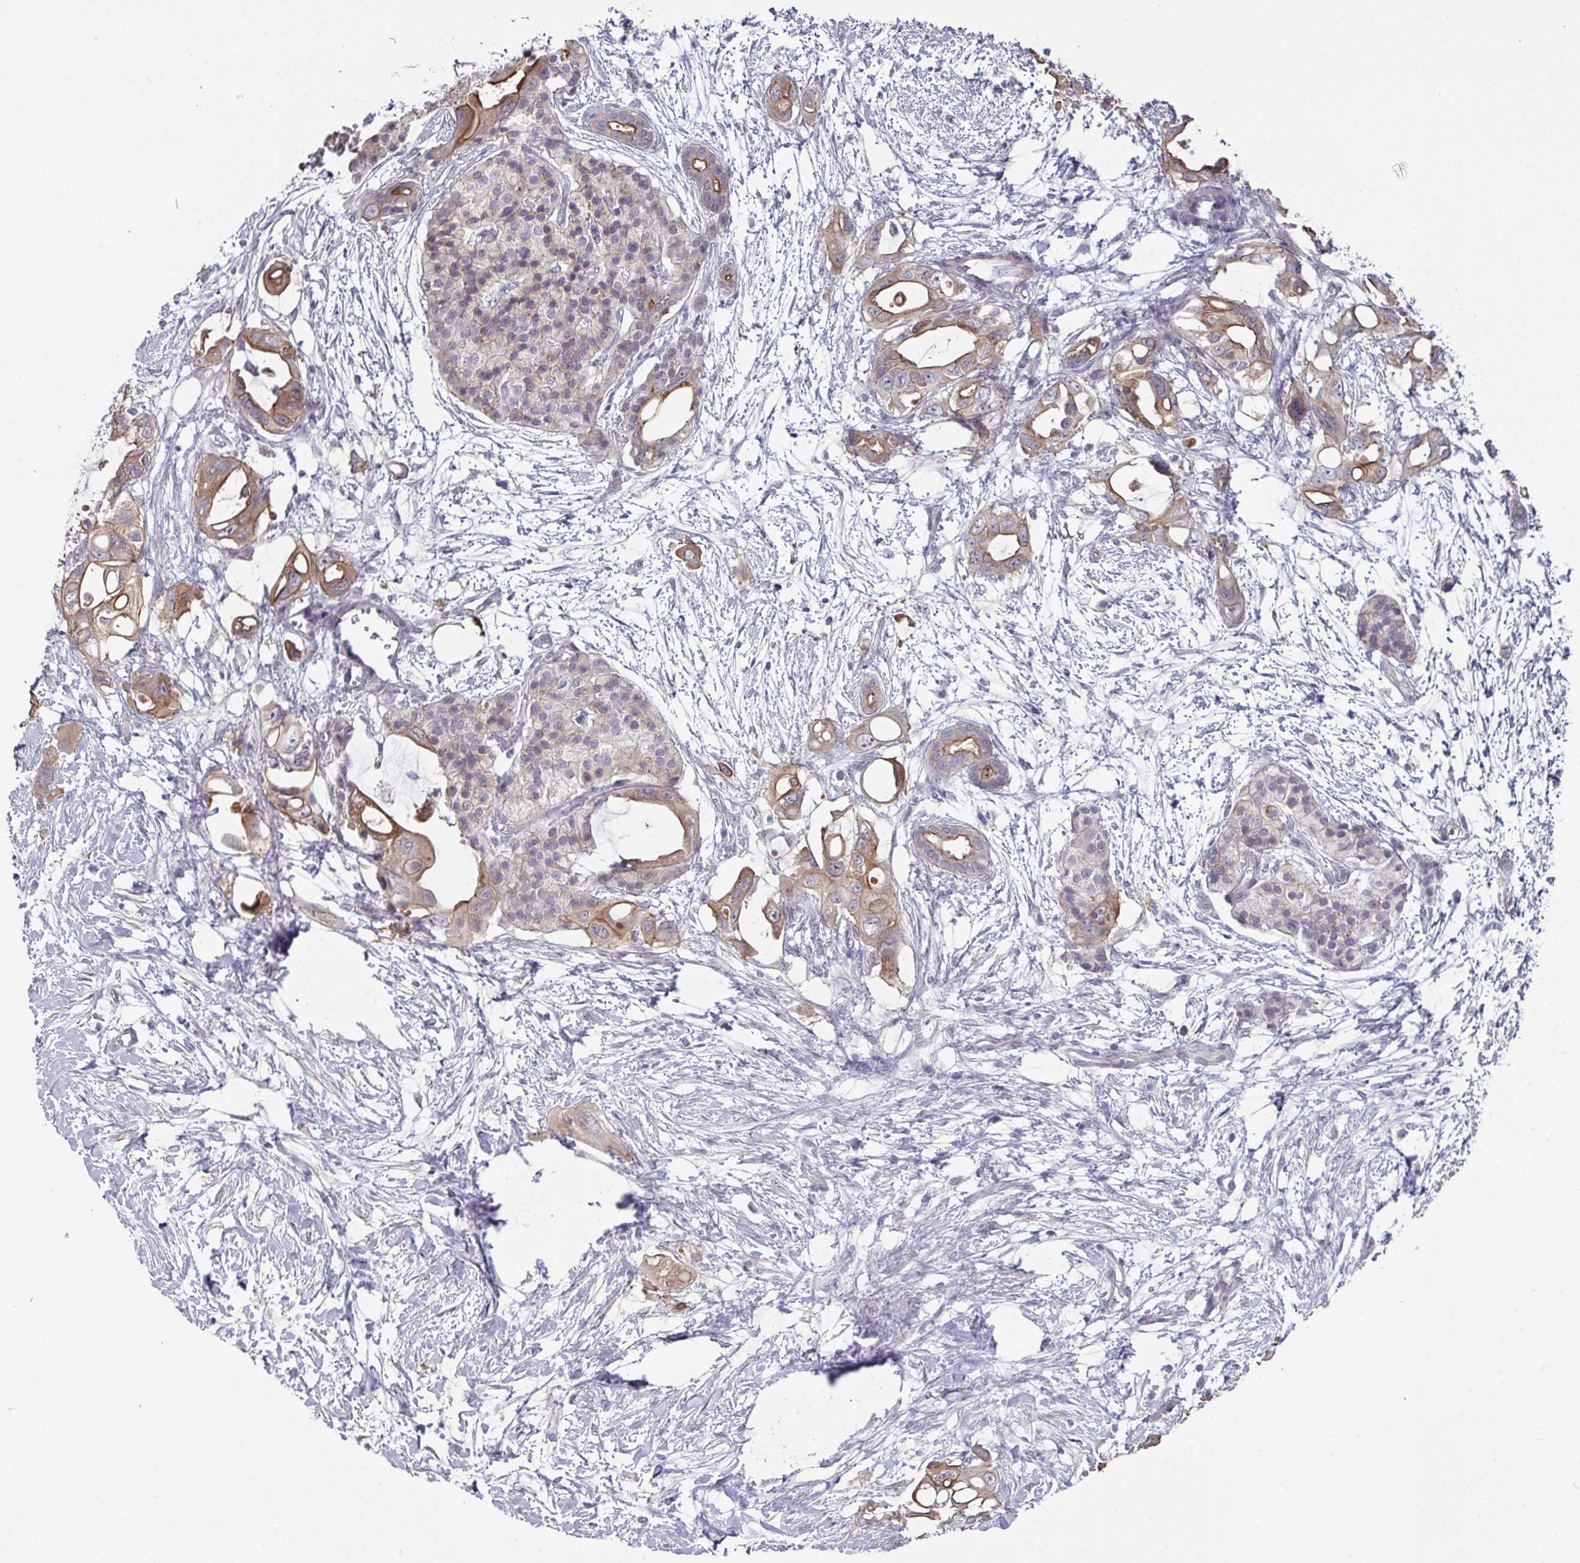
{"staining": {"intensity": "moderate", "quantity": "25%-75%", "location": "cytoplasmic/membranous"}, "tissue": "pancreatic cancer", "cell_type": "Tumor cells", "image_type": "cancer", "snomed": [{"axis": "morphology", "description": "Adenocarcinoma, NOS"}, {"axis": "topography", "description": "Pancreas"}], "caption": "Pancreatic adenocarcinoma stained with a brown dye exhibits moderate cytoplasmic/membranous positive positivity in approximately 25%-75% of tumor cells.", "gene": "PRR5", "patient": {"sex": "male", "age": 61}}